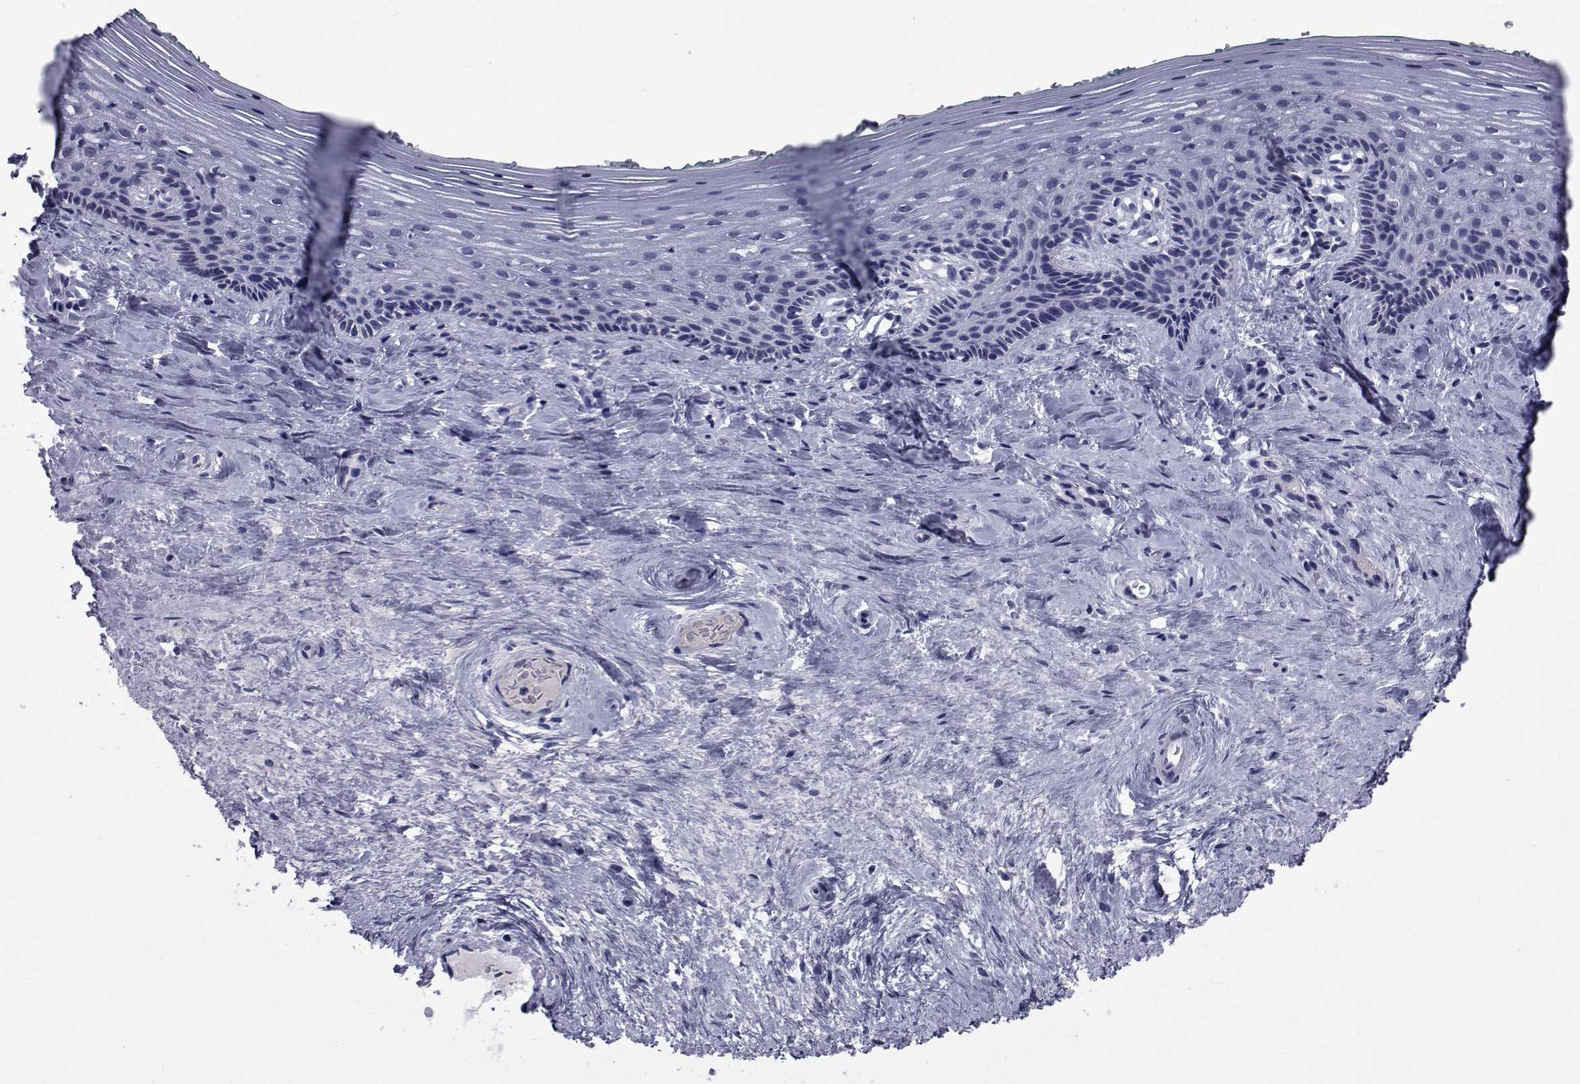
{"staining": {"intensity": "negative", "quantity": "none", "location": "none"}, "tissue": "vagina", "cell_type": "Squamous epithelial cells", "image_type": "normal", "snomed": [{"axis": "morphology", "description": "Normal tissue, NOS"}, {"axis": "topography", "description": "Vagina"}], "caption": "DAB immunohistochemical staining of benign vagina reveals no significant positivity in squamous epithelial cells.", "gene": "SEMA5B", "patient": {"sex": "female", "age": 45}}